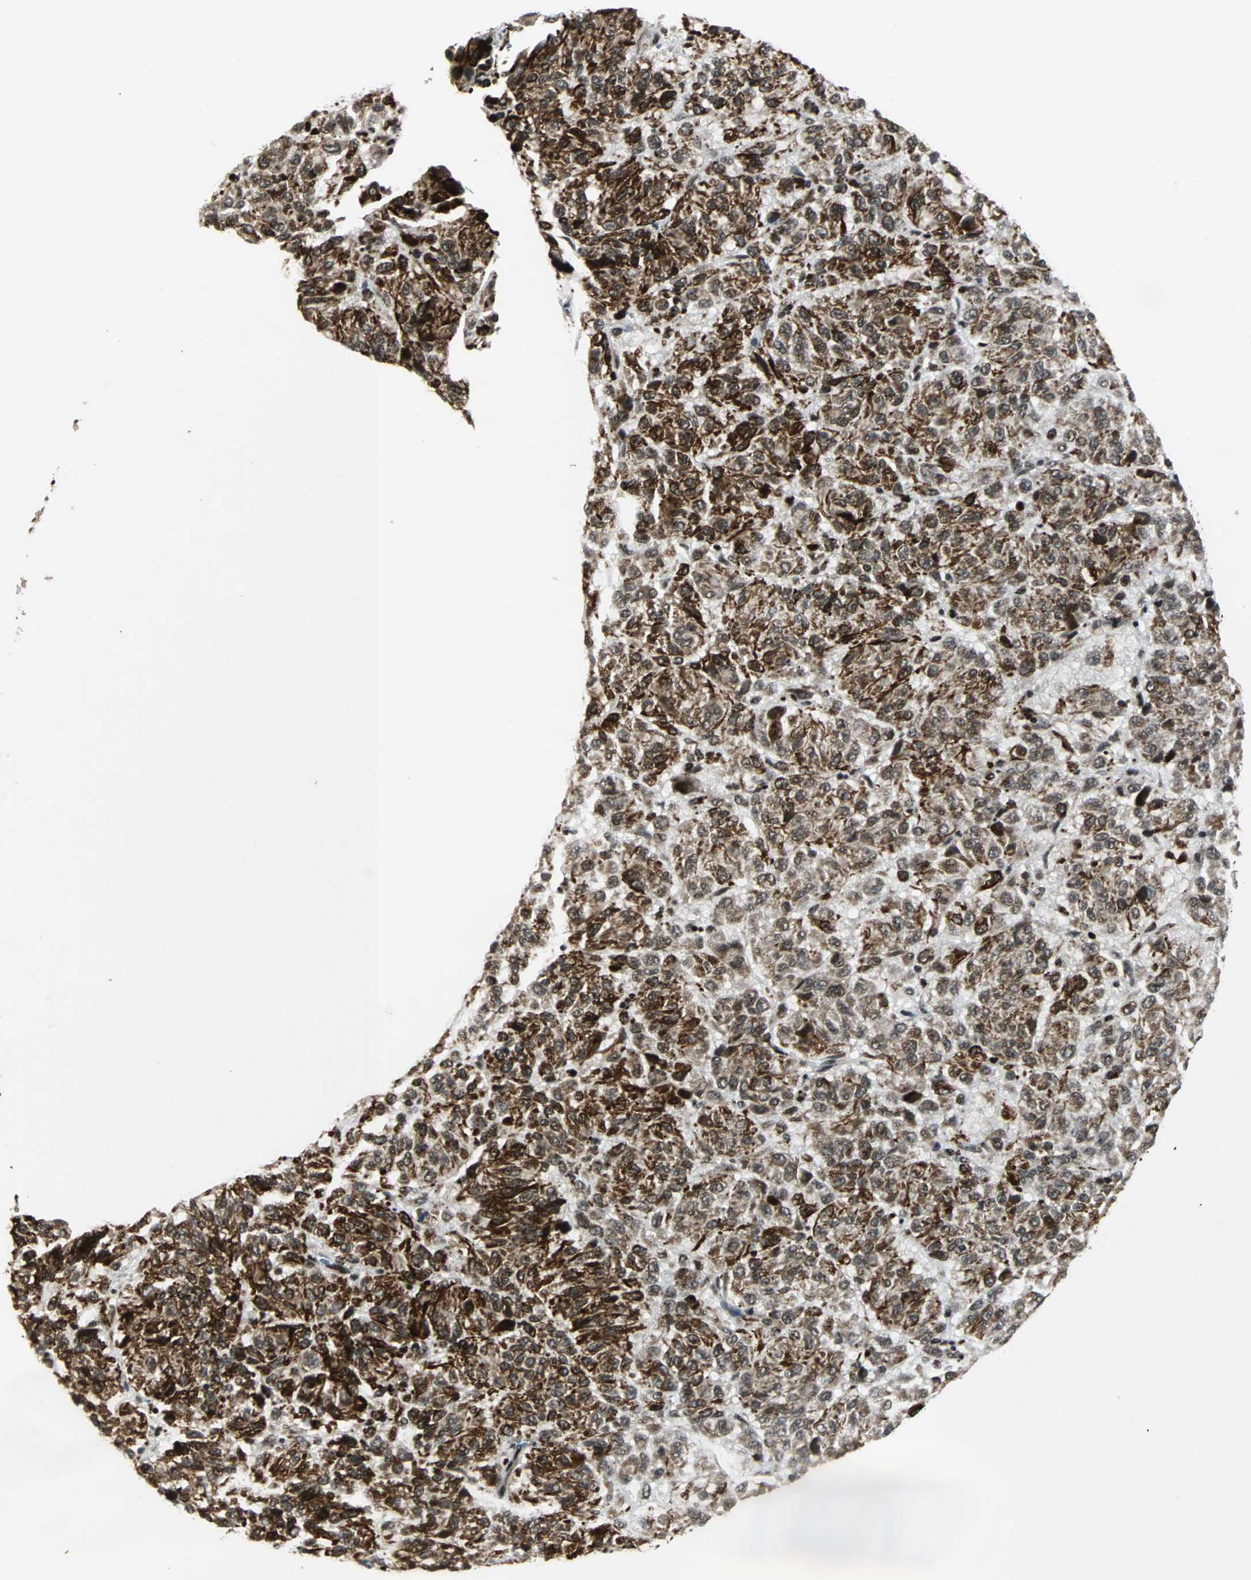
{"staining": {"intensity": "strong", "quantity": ">75%", "location": "cytoplasmic/membranous,nuclear"}, "tissue": "melanoma", "cell_type": "Tumor cells", "image_type": "cancer", "snomed": [{"axis": "morphology", "description": "Malignant melanoma, Metastatic site"}, {"axis": "topography", "description": "Lung"}], "caption": "Immunohistochemical staining of melanoma reveals high levels of strong cytoplasmic/membranous and nuclear positivity in about >75% of tumor cells.", "gene": "TAF5", "patient": {"sex": "male", "age": 64}}